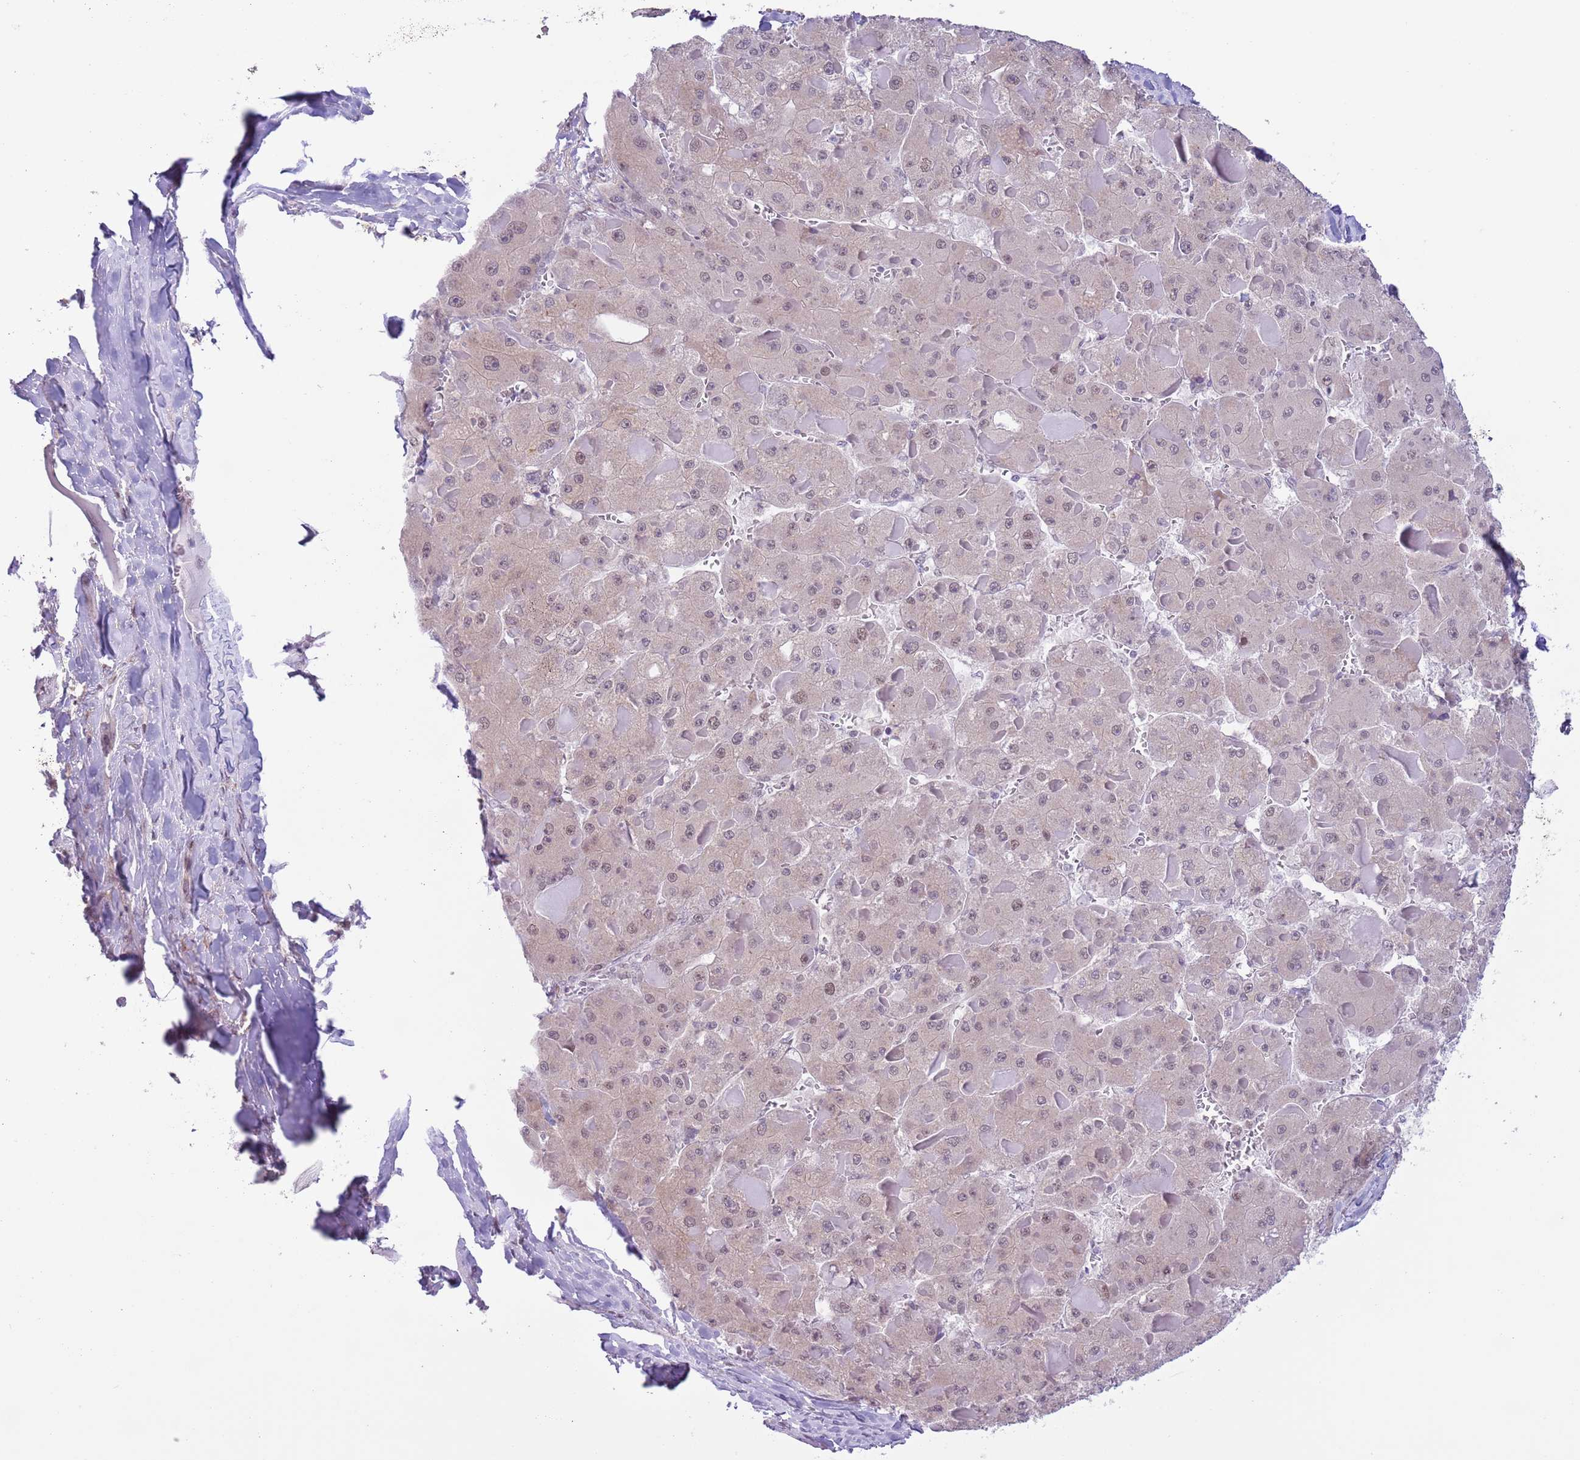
{"staining": {"intensity": "weak", "quantity": "25%-75%", "location": "nuclear"}, "tissue": "liver cancer", "cell_type": "Tumor cells", "image_type": "cancer", "snomed": [{"axis": "morphology", "description": "Carcinoma, Hepatocellular, NOS"}, {"axis": "topography", "description": "Liver"}], "caption": "Brown immunohistochemical staining in liver cancer (hepatocellular carcinoma) shows weak nuclear staining in approximately 25%-75% of tumor cells.", "gene": "ZNF576", "patient": {"sex": "female", "age": 73}}